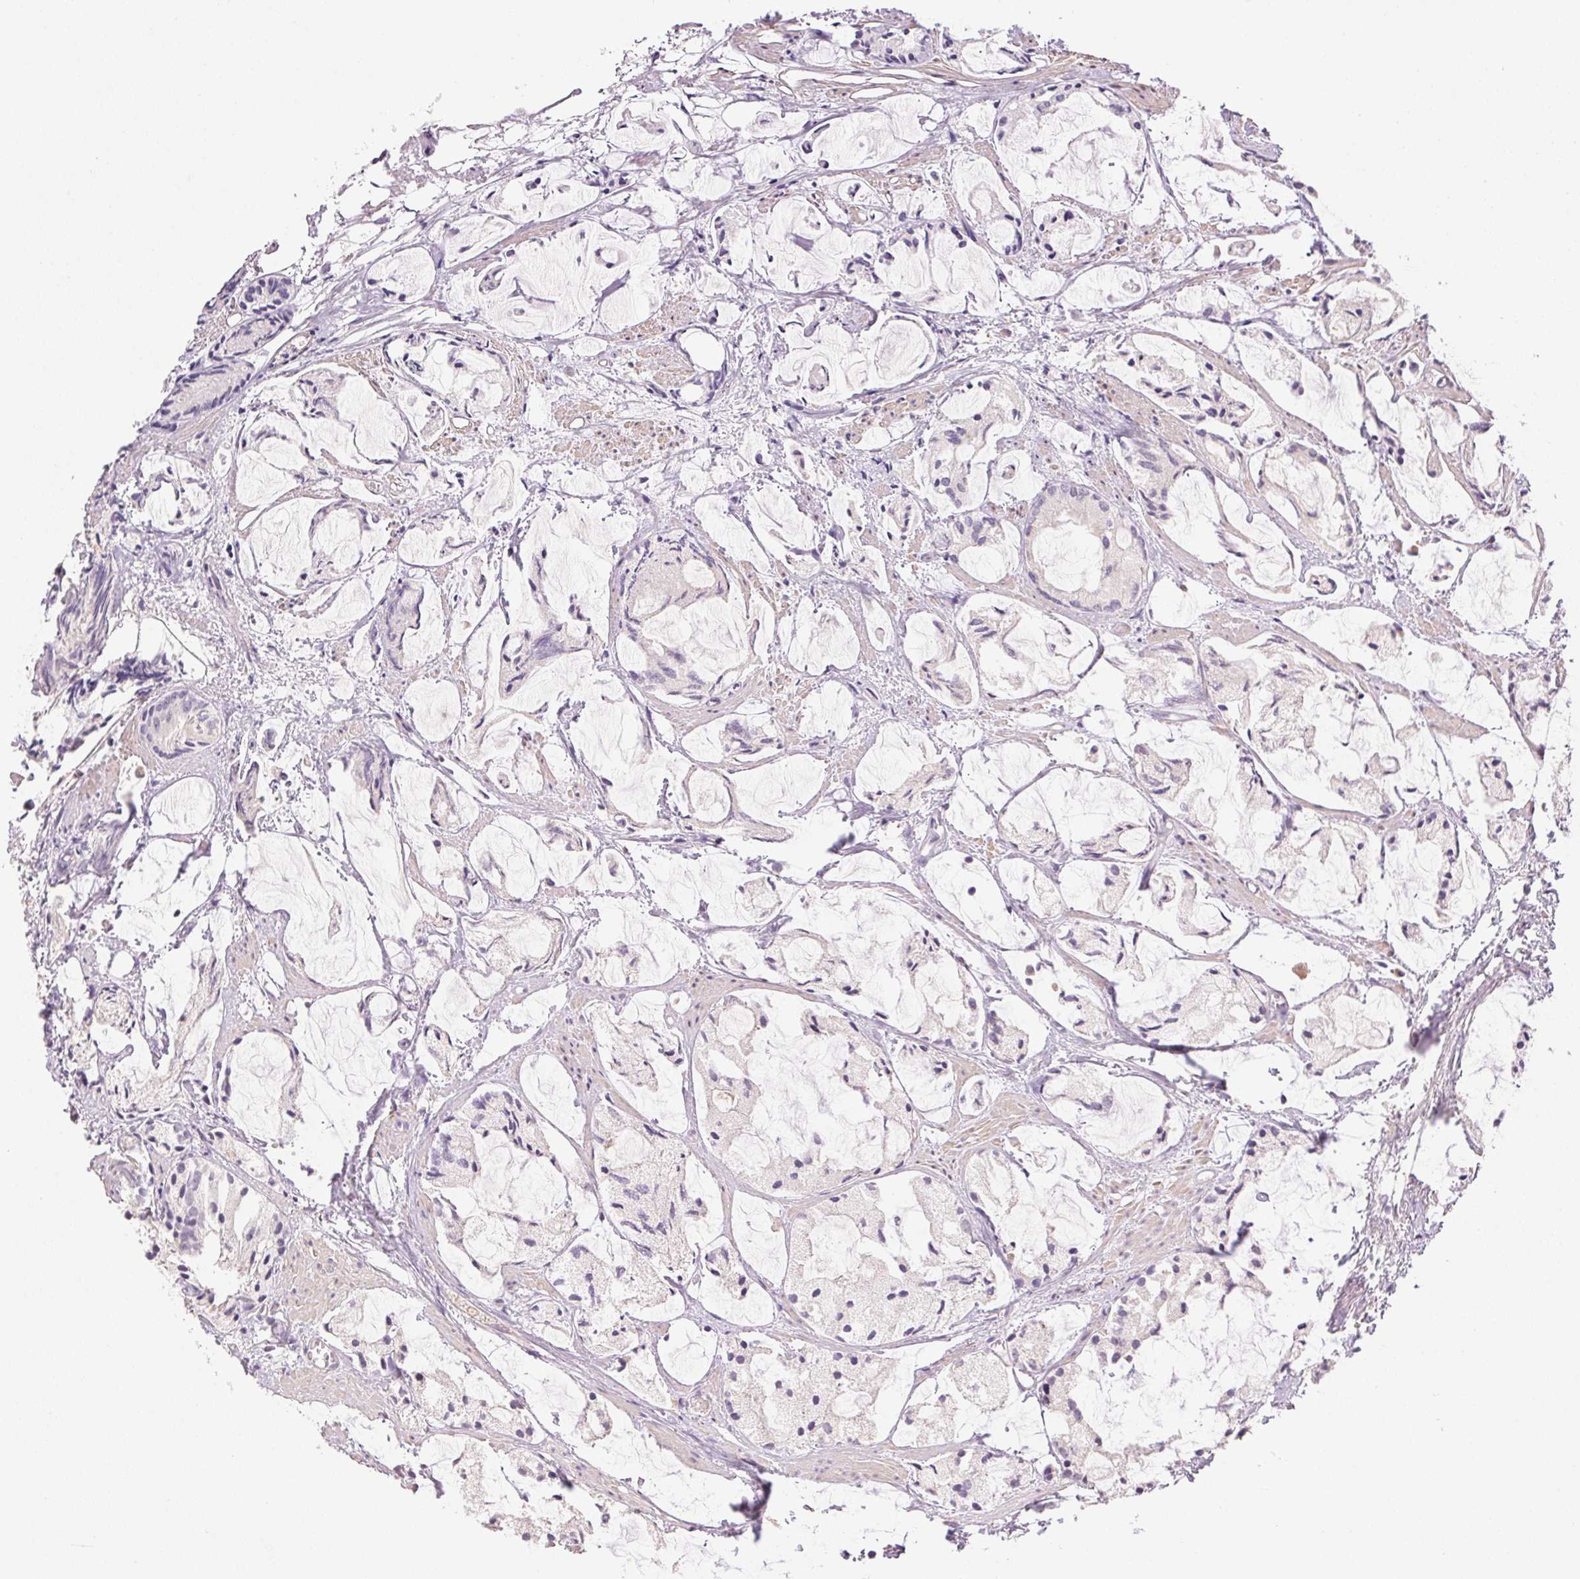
{"staining": {"intensity": "negative", "quantity": "none", "location": "none"}, "tissue": "prostate cancer", "cell_type": "Tumor cells", "image_type": "cancer", "snomed": [{"axis": "morphology", "description": "Adenocarcinoma, High grade"}, {"axis": "topography", "description": "Prostate"}], "caption": "Tumor cells show no significant protein expression in prostate cancer (adenocarcinoma (high-grade)).", "gene": "LYZL6", "patient": {"sex": "male", "age": 85}}